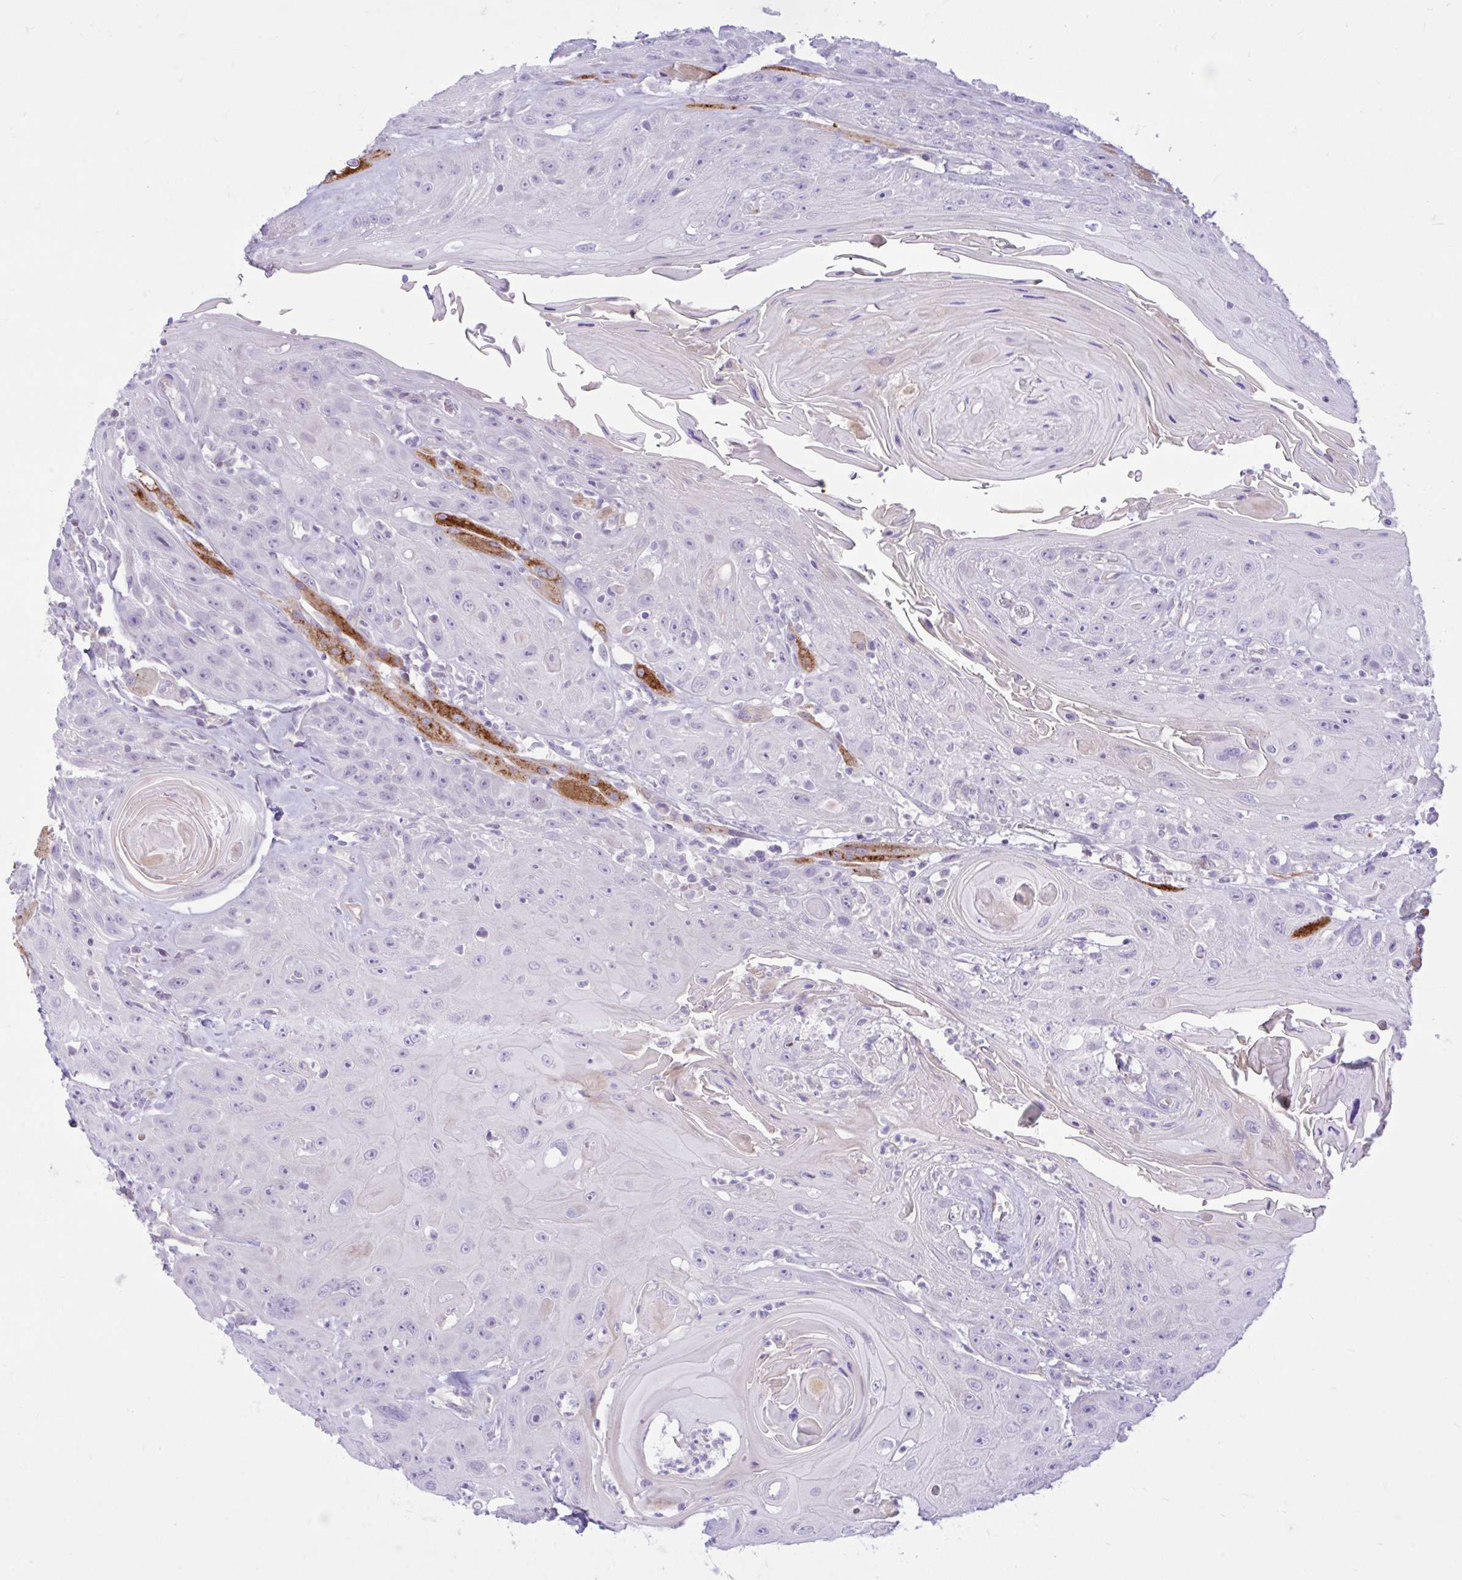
{"staining": {"intensity": "negative", "quantity": "none", "location": "none"}, "tissue": "head and neck cancer", "cell_type": "Tumor cells", "image_type": "cancer", "snomed": [{"axis": "morphology", "description": "Squamous cell carcinoma, NOS"}, {"axis": "topography", "description": "Head-Neck"}], "caption": "Head and neck cancer (squamous cell carcinoma) was stained to show a protein in brown. There is no significant positivity in tumor cells.", "gene": "ZNF101", "patient": {"sex": "female", "age": 59}}